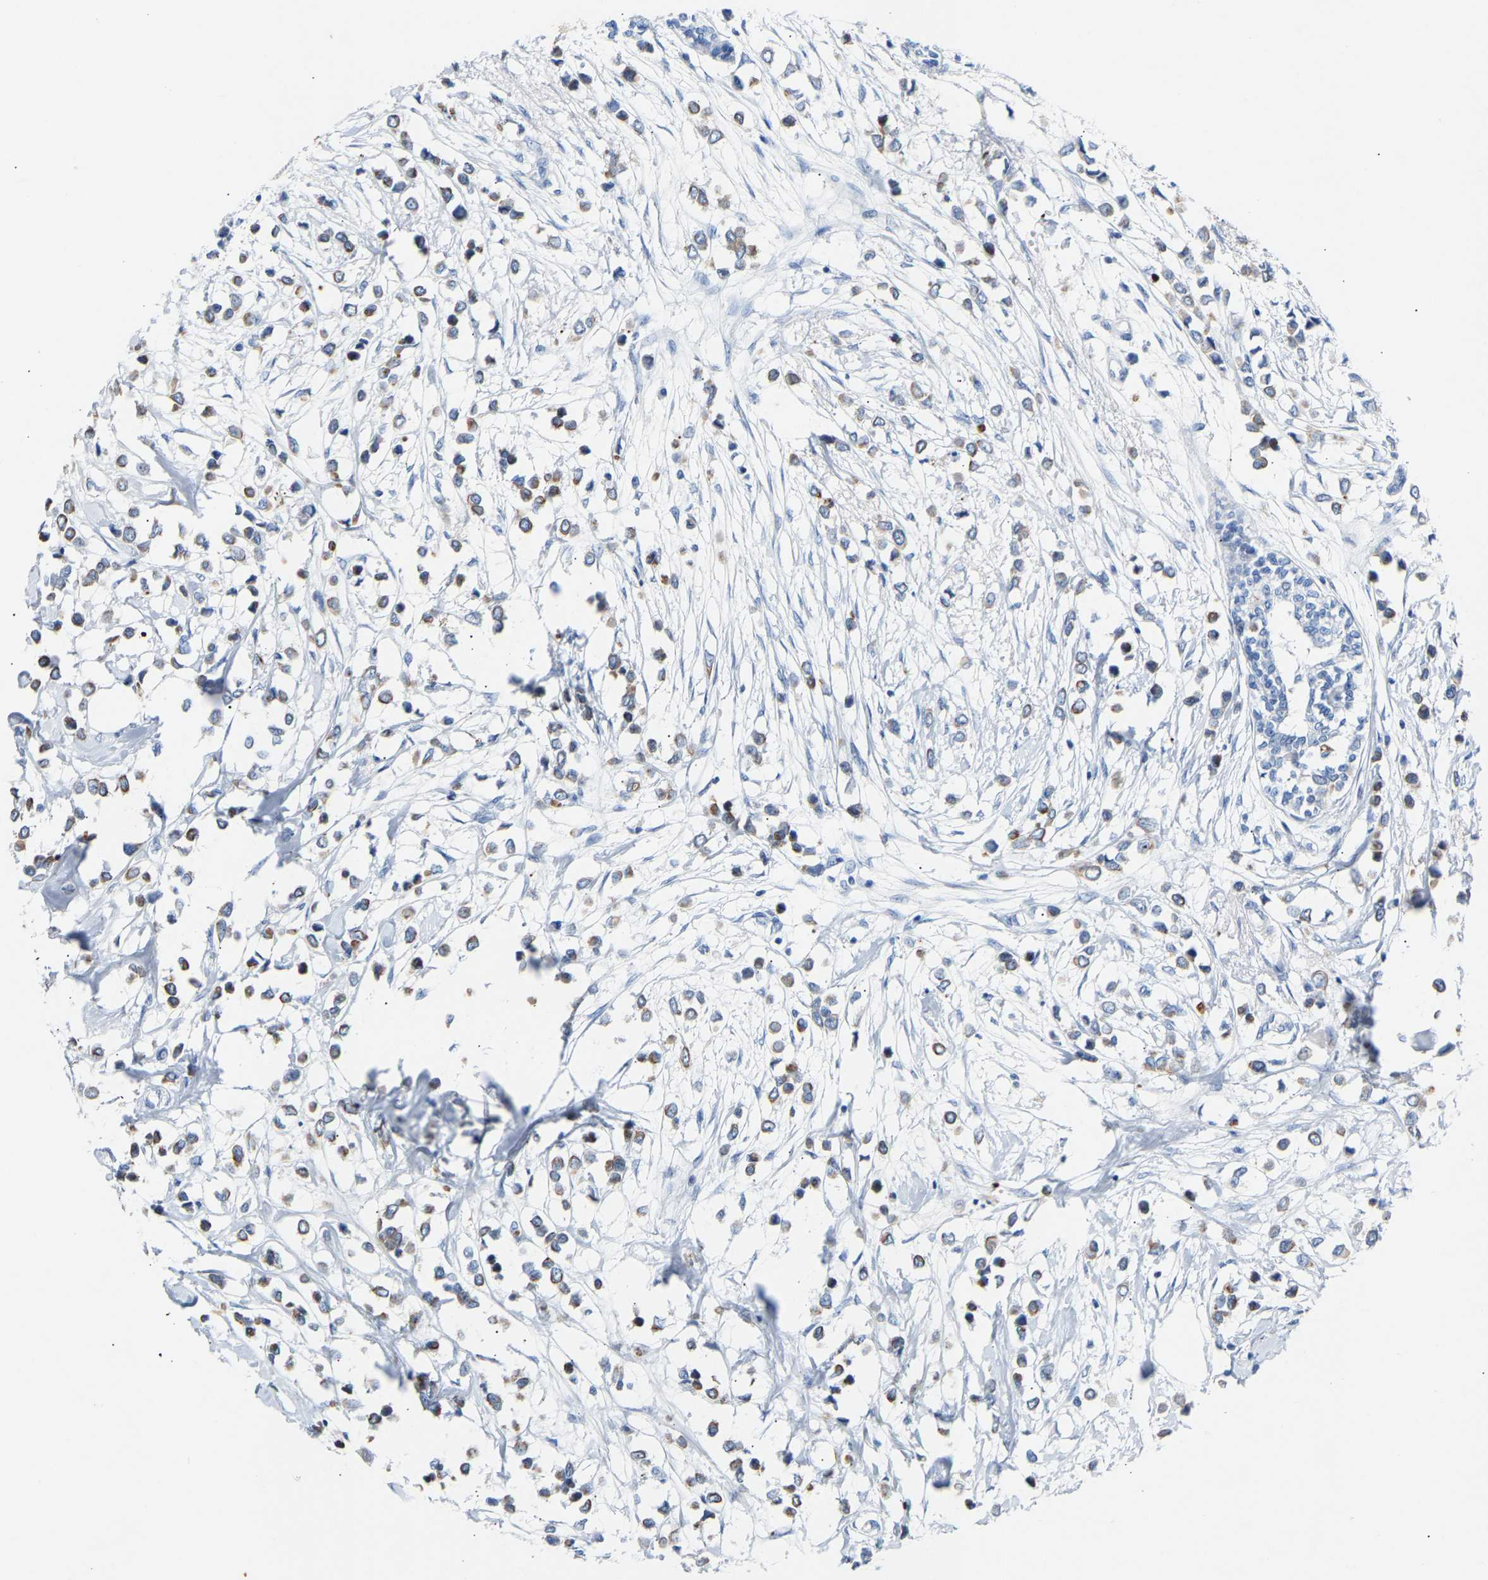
{"staining": {"intensity": "moderate", "quantity": "<25%", "location": "cytoplasmic/membranous"}, "tissue": "breast cancer", "cell_type": "Tumor cells", "image_type": "cancer", "snomed": [{"axis": "morphology", "description": "Lobular carcinoma"}, {"axis": "topography", "description": "Breast"}], "caption": "Protein positivity by immunohistochemistry exhibits moderate cytoplasmic/membranous positivity in about <25% of tumor cells in breast cancer. (DAB = brown stain, brightfield microscopy at high magnification).", "gene": "PEX1", "patient": {"sex": "female", "age": 51}}